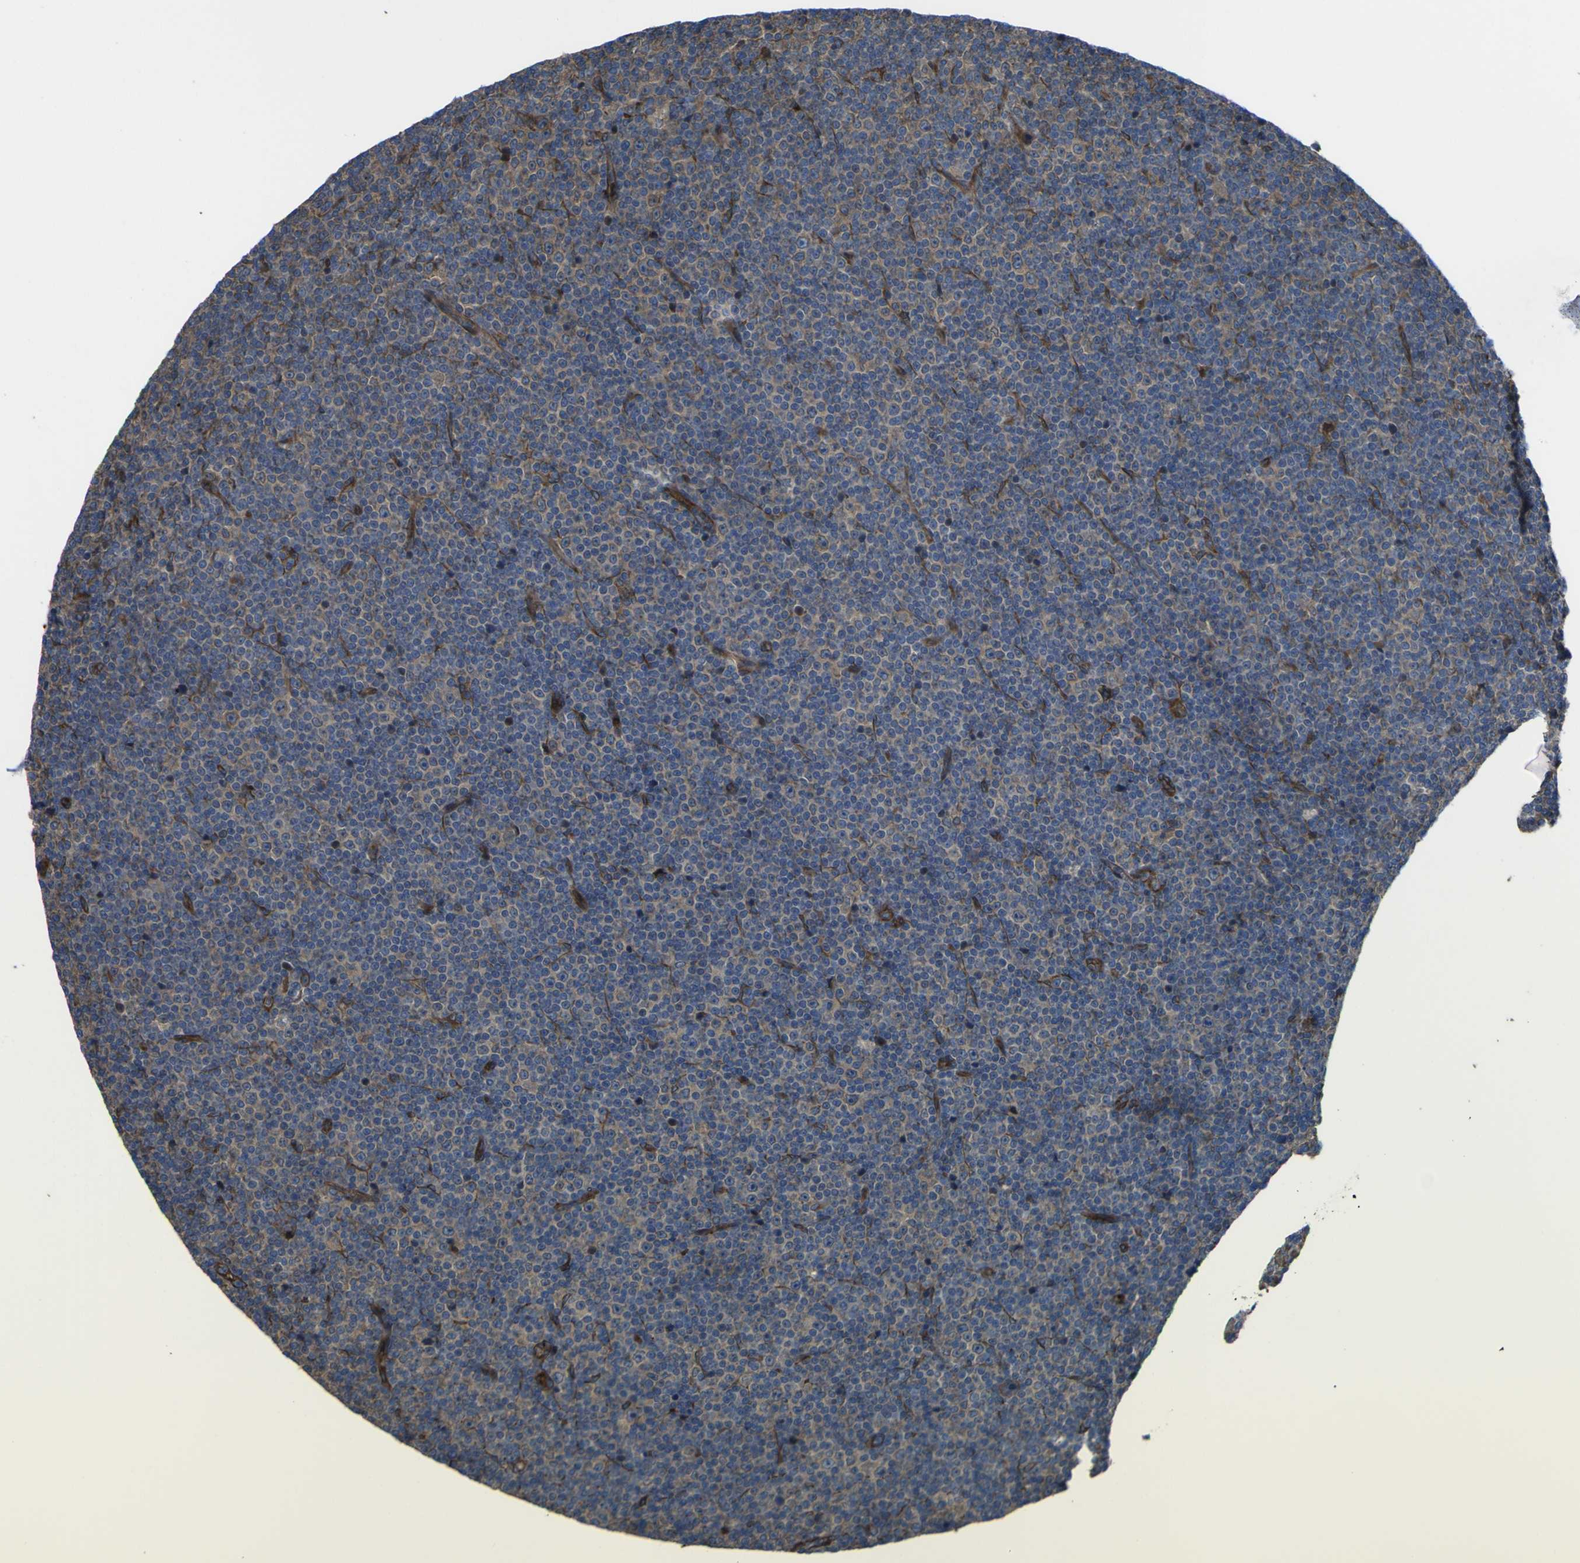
{"staining": {"intensity": "weak", "quantity": "25%-75%", "location": "cytoplasmic/membranous"}, "tissue": "lymphoma", "cell_type": "Tumor cells", "image_type": "cancer", "snomed": [{"axis": "morphology", "description": "Malignant lymphoma, non-Hodgkin's type, Low grade"}, {"axis": "topography", "description": "Lymph node"}], "caption": "A photomicrograph of low-grade malignant lymphoma, non-Hodgkin's type stained for a protein demonstrates weak cytoplasmic/membranous brown staining in tumor cells. The protein is shown in brown color, while the nuclei are stained blue.", "gene": "FBXO30", "patient": {"sex": "female", "age": 67}}